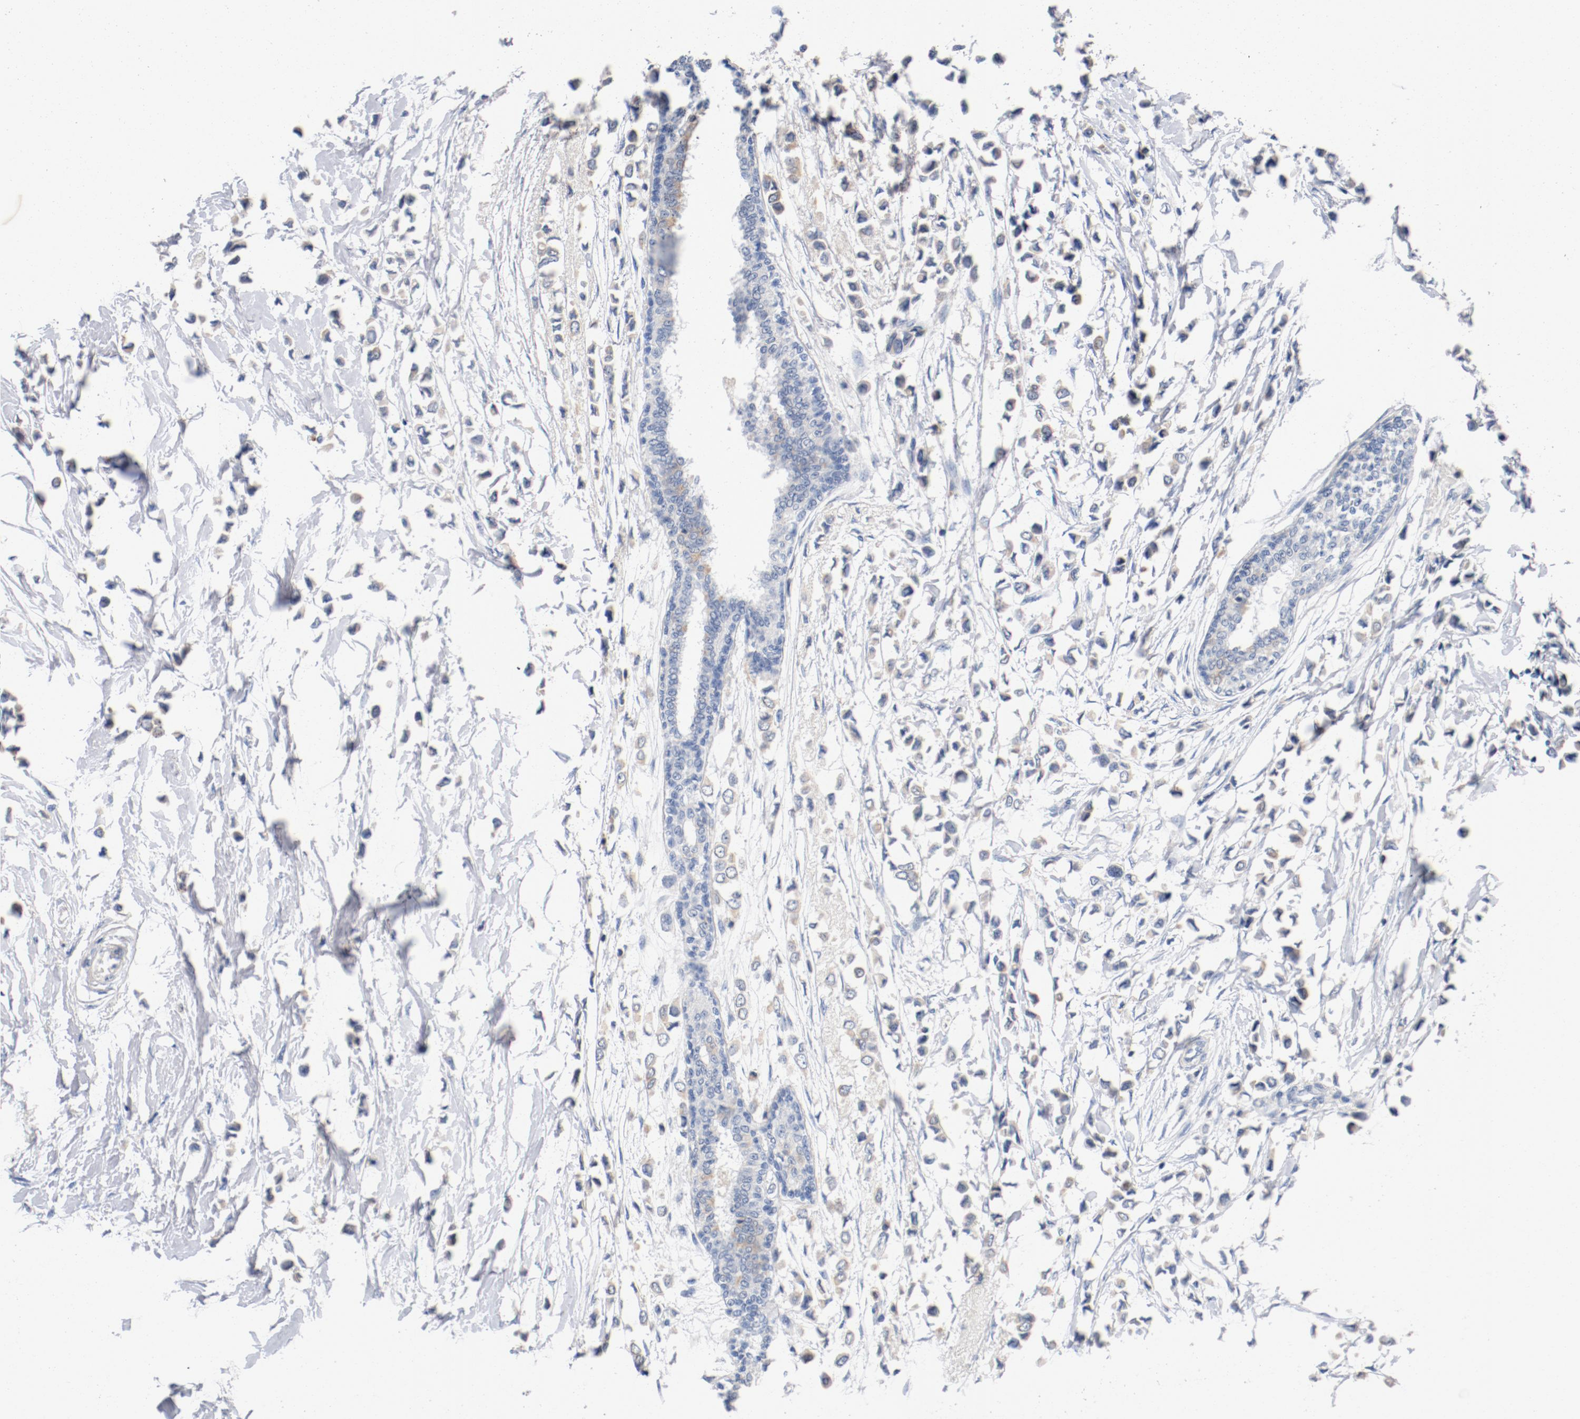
{"staining": {"intensity": "negative", "quantity": "none", "location": "none"}, "tissue": "breast cancer", "cell_type": "Tumor cells", "image_type": "cancer", "snomed": [{"axis": "morphology", "description": "Lobular carcinoma"}, {"axis": "topography", "description": "Breast"}], "caption": "A histopathology image of human breast lobular carcinoma is negative for staining in tumor cells.", "gene": "PIM1", "patient": {"sex": "female", "age": 51}}